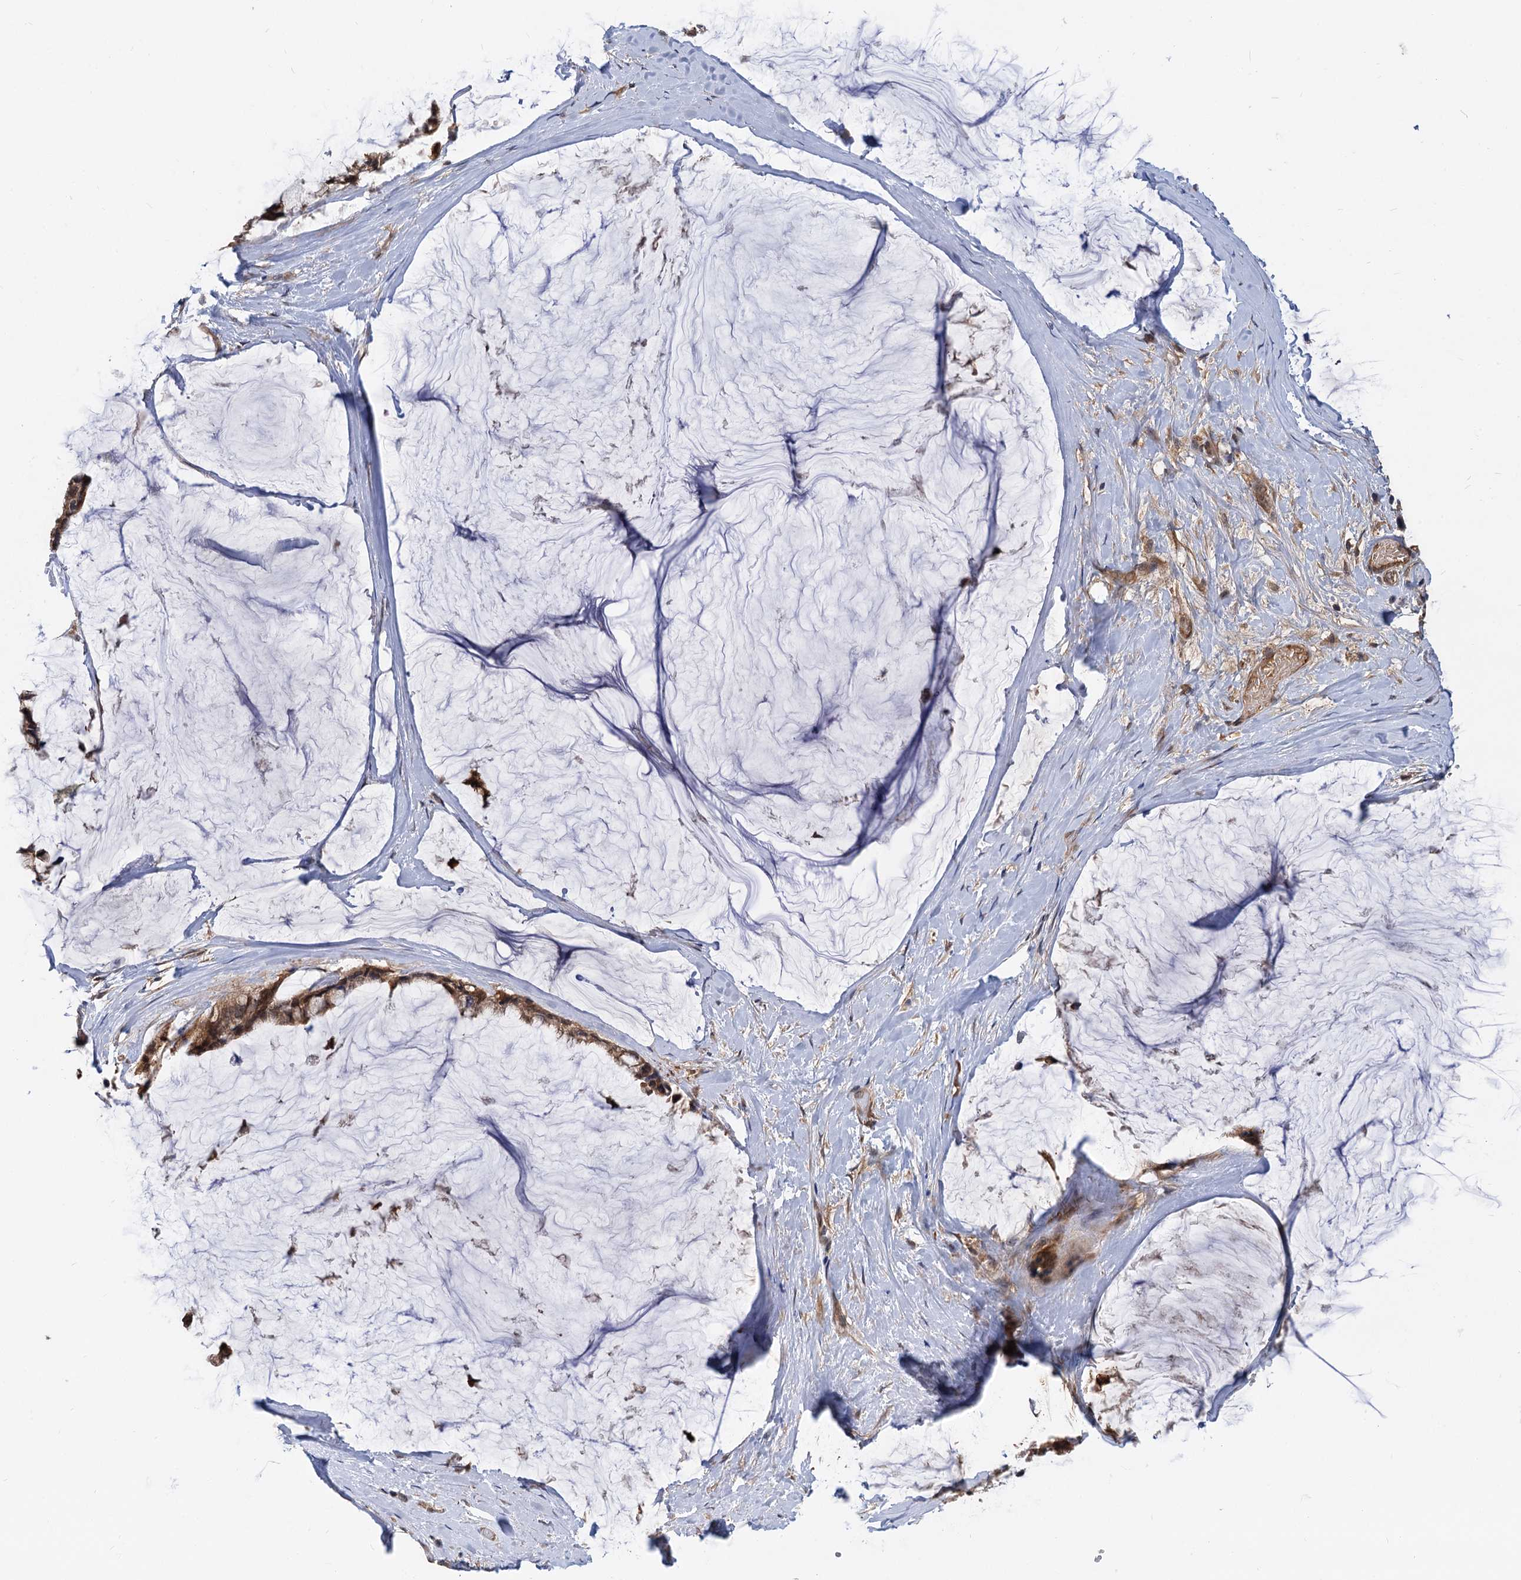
{"staining": {"intensity": "strong", "quantity": ">75%", "location": "cytoplasmic/membranous,nuclear"}, "tissue": "ovarian cancer", "cell_type": "Tumor cells", "image_type": "cancer", "snomed": [{"axis": "morphology", "description": "Cystadenocarcinoma, mucinous, NOS"}, {"axis": "topography", "description": "Ovary"}], "caption": "Tumor cells reveal strong cytoplasmic/membranous and nuclear staining in about >75% of cells in ovarian cancer. (DAB (3,3'-diaminobenzidine) = brown stain, brightfield microscopy at high magnification).", "gene": "SNX15", "patient": {"sex": "female", "age": 39}}